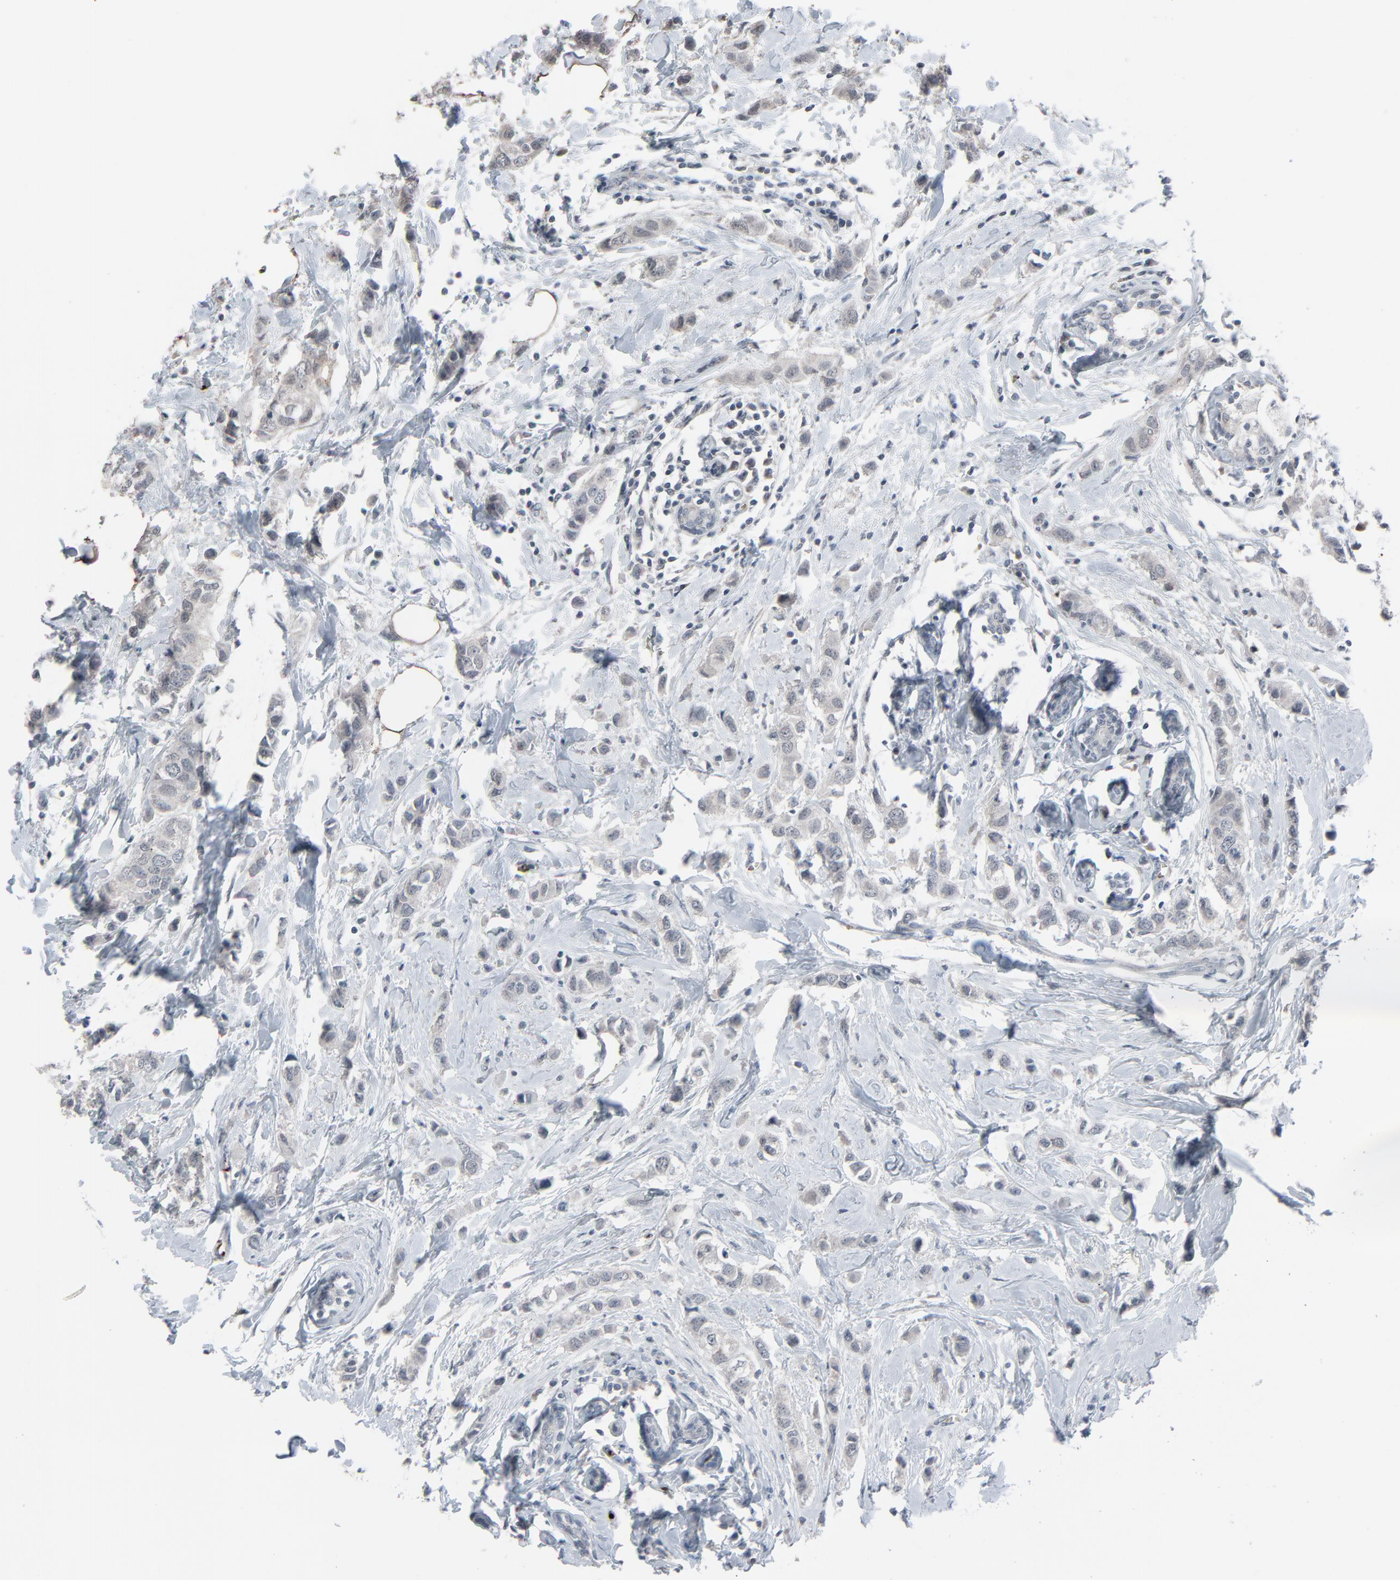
{"staining": {"intensity": "weak", "quantity": ">75%", "location": "cytoplasmic/membranous"}, "tissue": "breast cancer", "cell_type": "Tumor cells", "image_type": "cancer", "snomed": [{"axis": "morphology", "description": "Normal tissue, NOS"}, {"axis": "morphology", "description": "Duct carcinoma"}, {"axis": "topography", "description": "Breast"}], "caption": "A low amount of weak cytoplasmic/membranous staining is seen in about >75% of tumor cells in breast infiltrating ductal carcinoma tissue.", "gene": "SAGE1", "patient": {"sex": "female", "age": 50}}